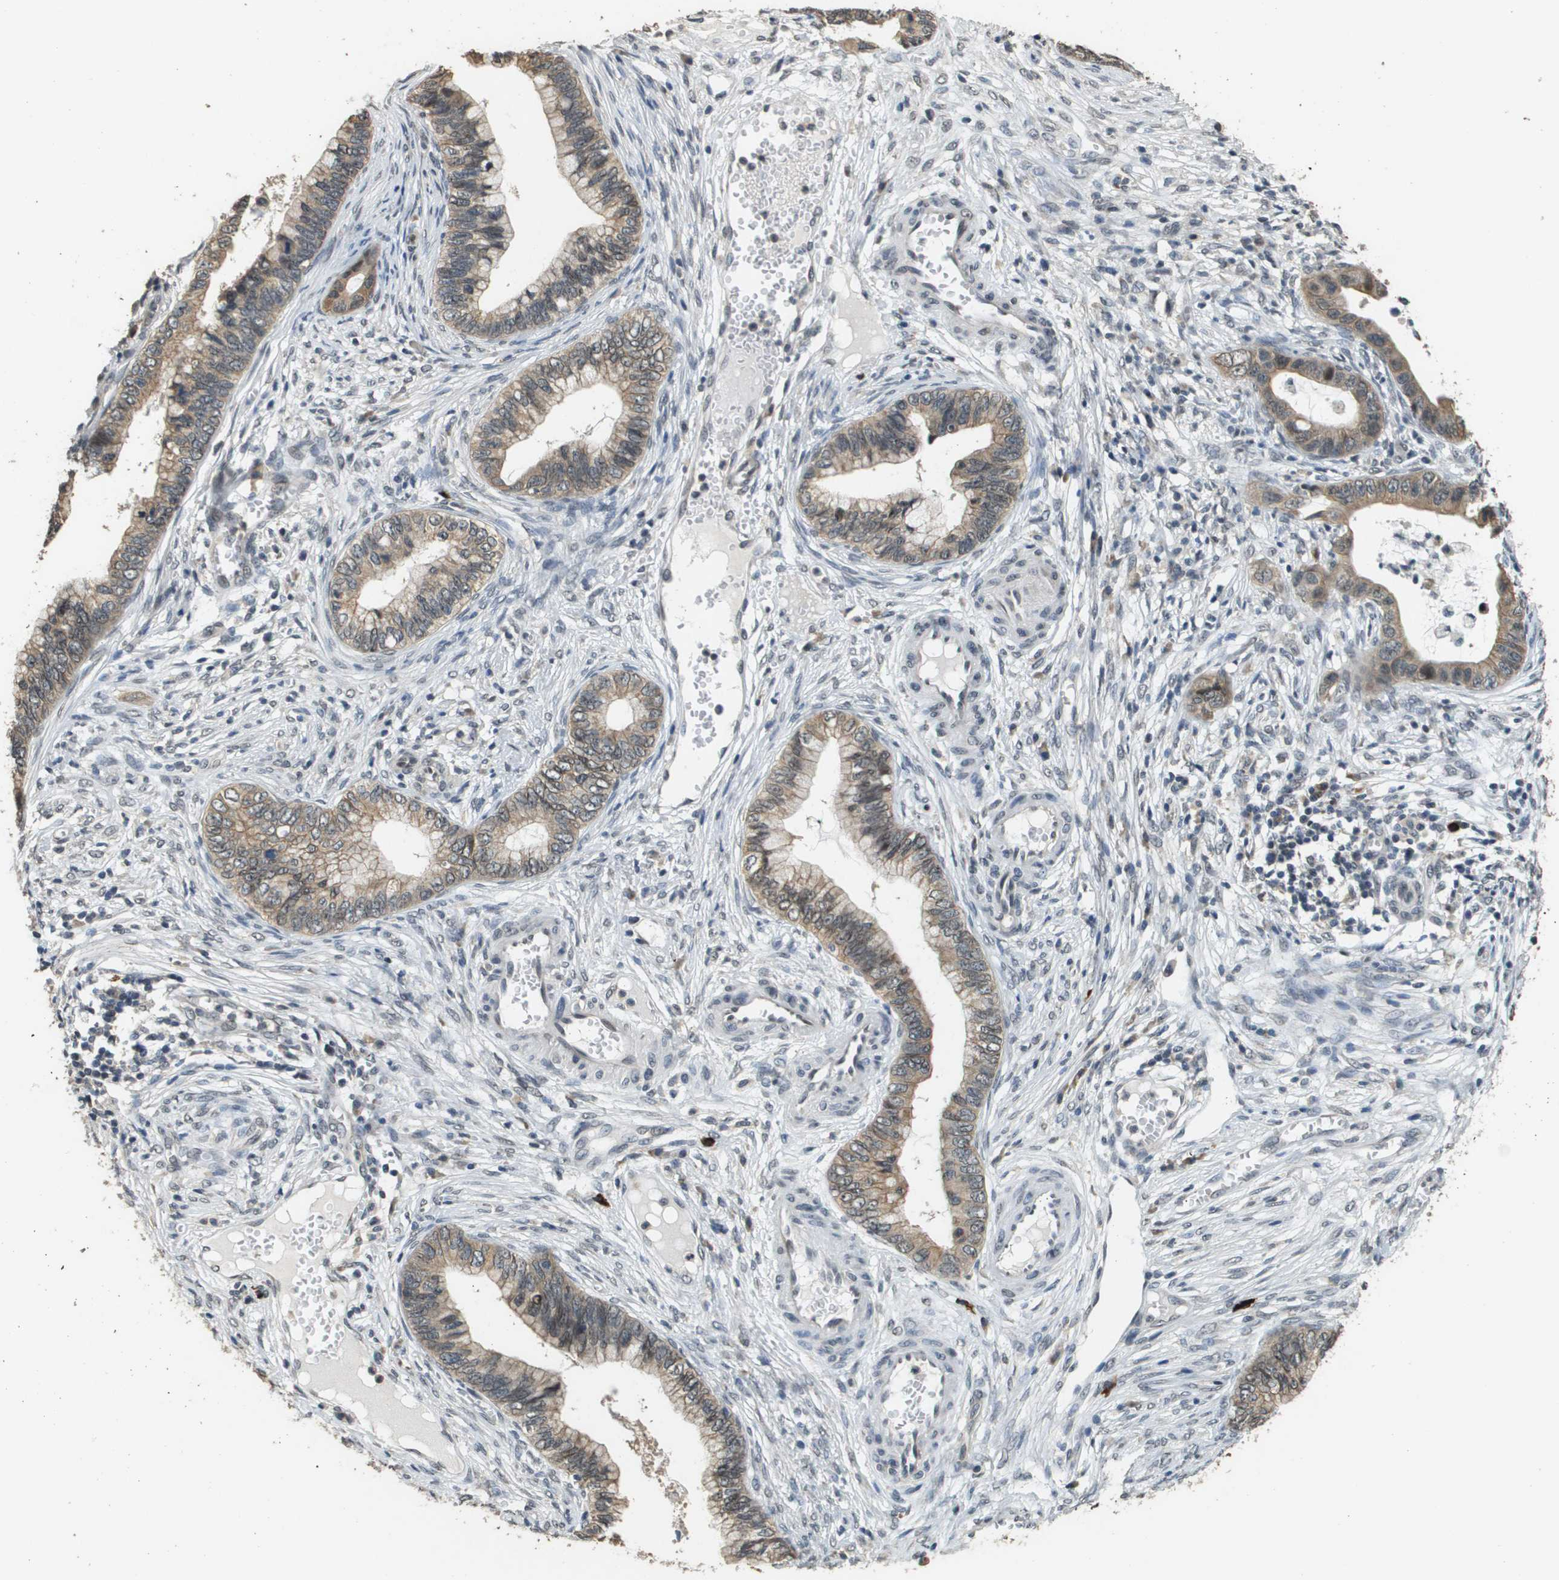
{"staining": {"intensity": "weak", "quantity": ">75%", "location": "cytoplasmic/membranous"}, "tissue": "cervical cancer", "cell_type": "Tumor cells", "image_type": "cancer", "snomed": [{"axis": "morphology", "description": "Adenocarcinoma, NOS"}, {"axis": "topography", "description": "Cervix"}], "caption": "Protein positivity by IHC reveals weak cytoplasmic/membranous staining in about >75% of tumor cells in cervical cancer (adenocarcinoma).", "gene": "FANCC", "patient": {"sex": "female", "age": 44}}